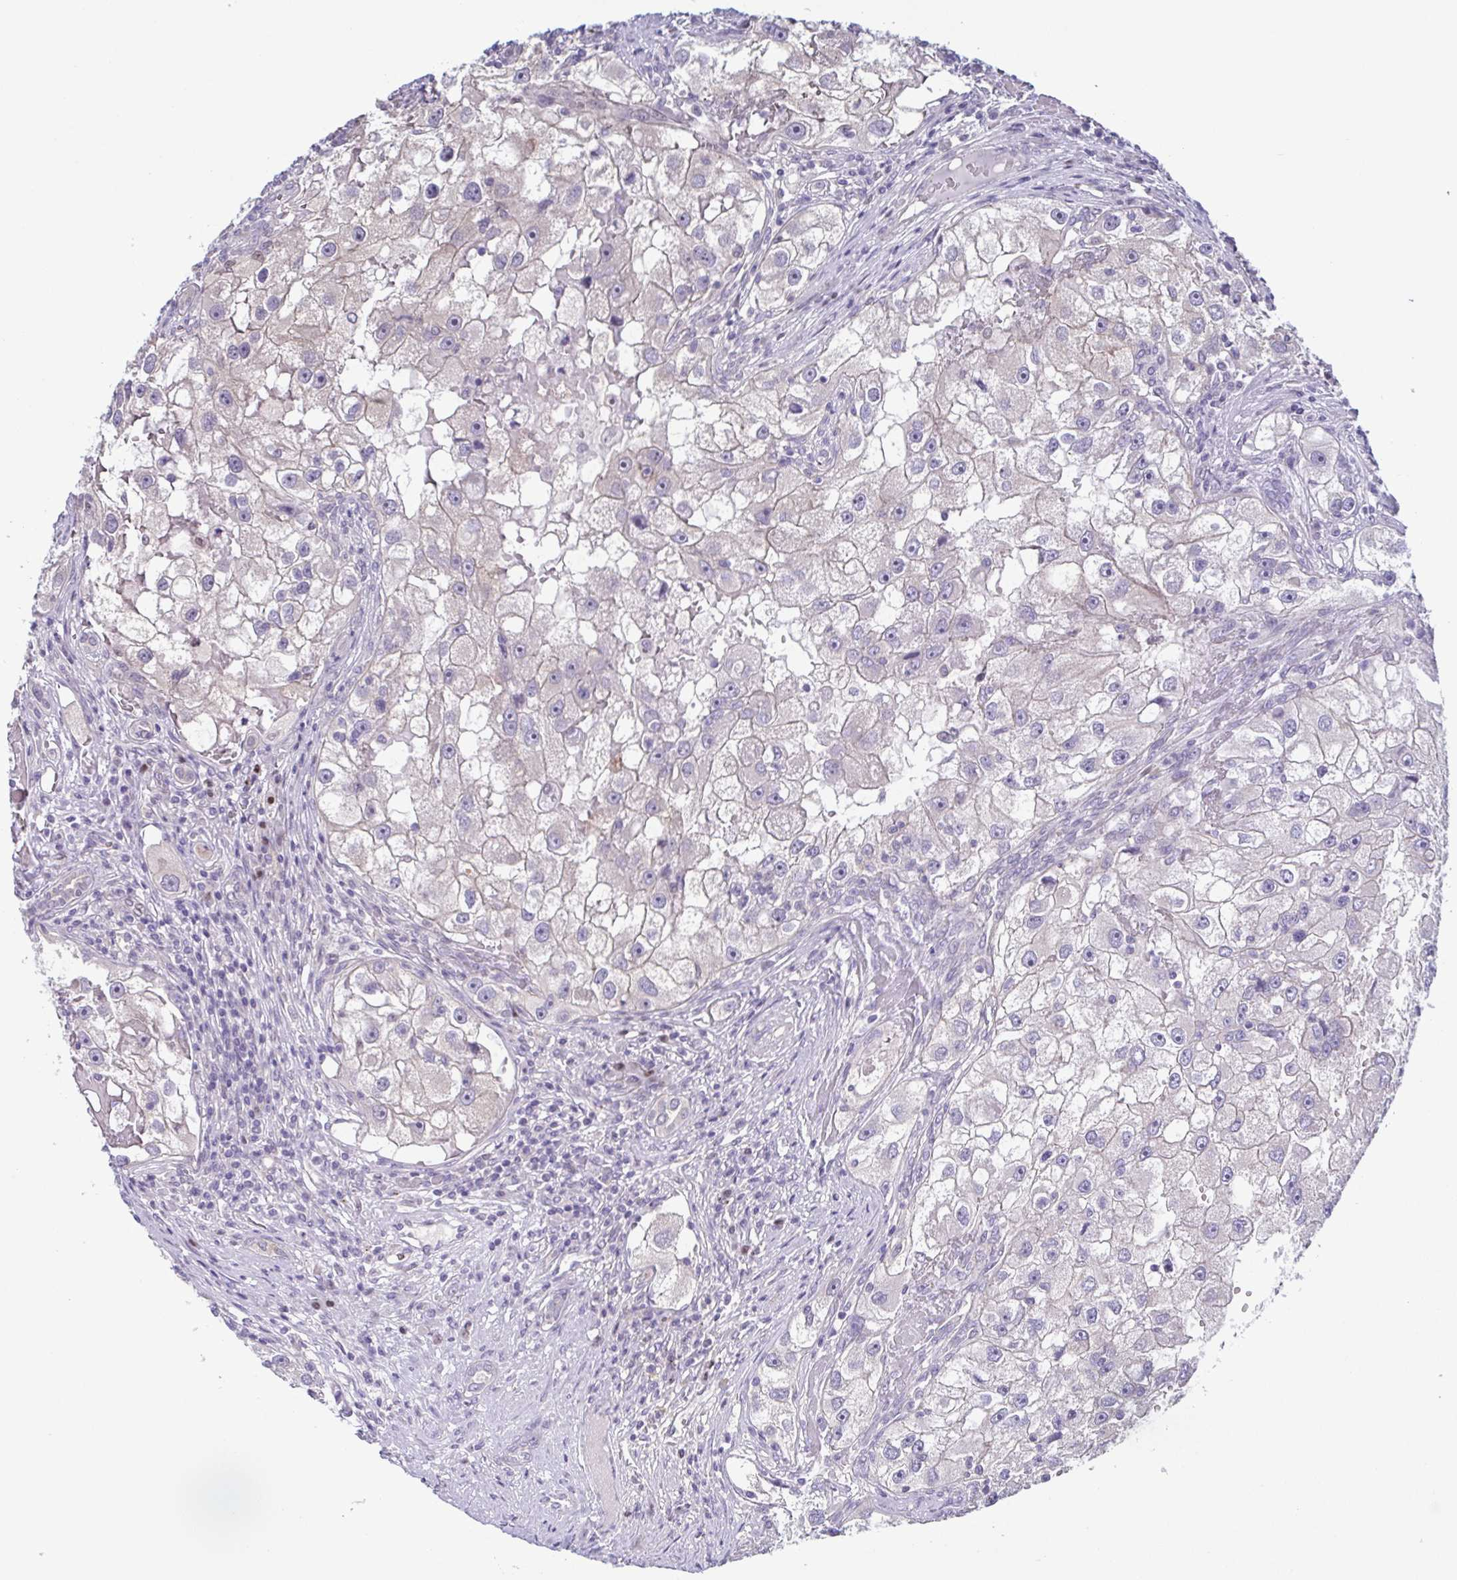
{"staining": {"intensity": "negative", "quantity": "none", "location": "none"}, "tissue": "renal cancer", "cell_type": "Tumor cells", "image_type": "cancer", "snomed": [{"axis": "morphology", "description": "Adenocarcinoma, NOS"}, {"axis": "topography", "description": "Kidney"}], "caption": "A high-resolution histopathology image shows immunohistochemistry (IHC) staining of renal adenocarcinoma, which reveals no significant staining in tumor cells.", "gene": "UBE2Q1", "patient": {"sex": "male", "age": 63}}